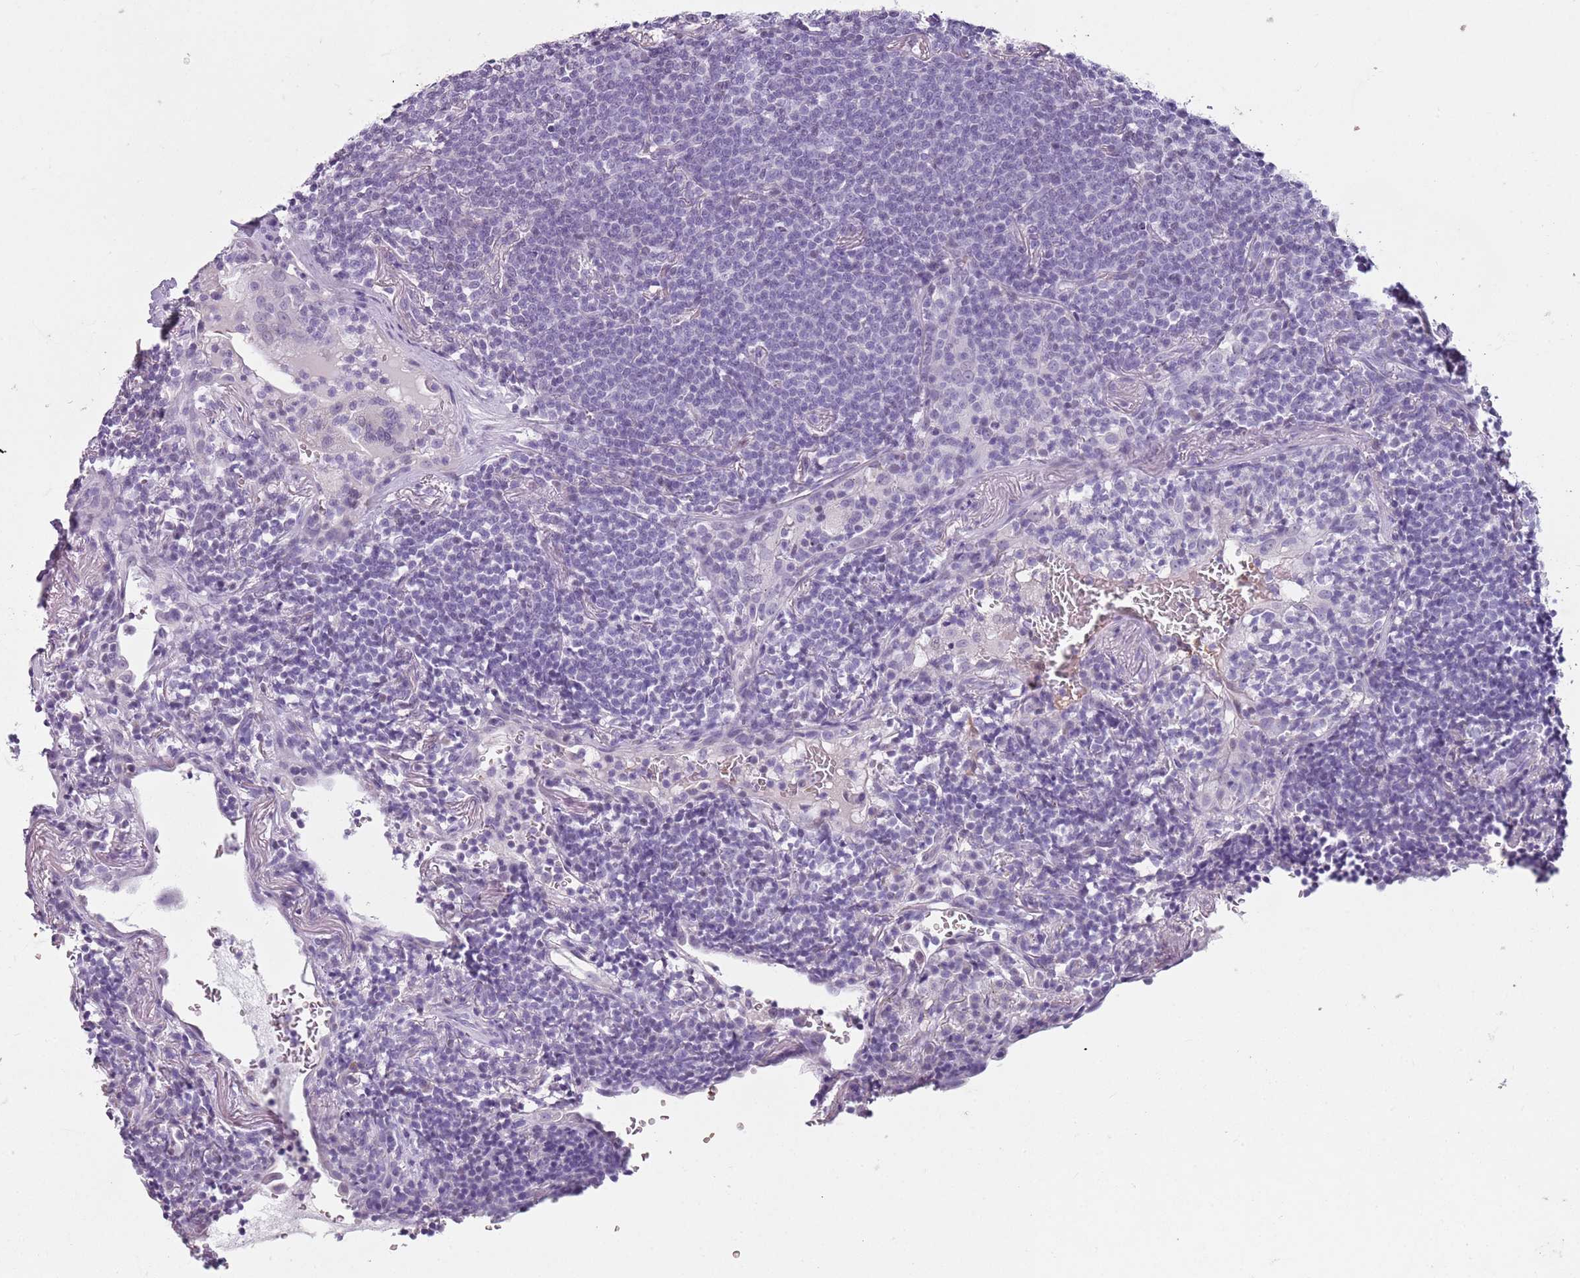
{"staining": {"intensity": "negative", "quantity": "none", "location": "none"}, "tissue": "lymphoma", "cell_type": "Tumor cells", "image_type": "cancer", "snomed": [{"axis": "morphology", "description": "Malignant lymphoma, non-Hodgkin's type, Low grade"}, {"axis": "topography", "description": "Lung"}], "caption": "Tumor cells are negative for protein expression in human lymphoma.", "gene": "SPESP1", "patient": {"sex": "female", "age": 71}}